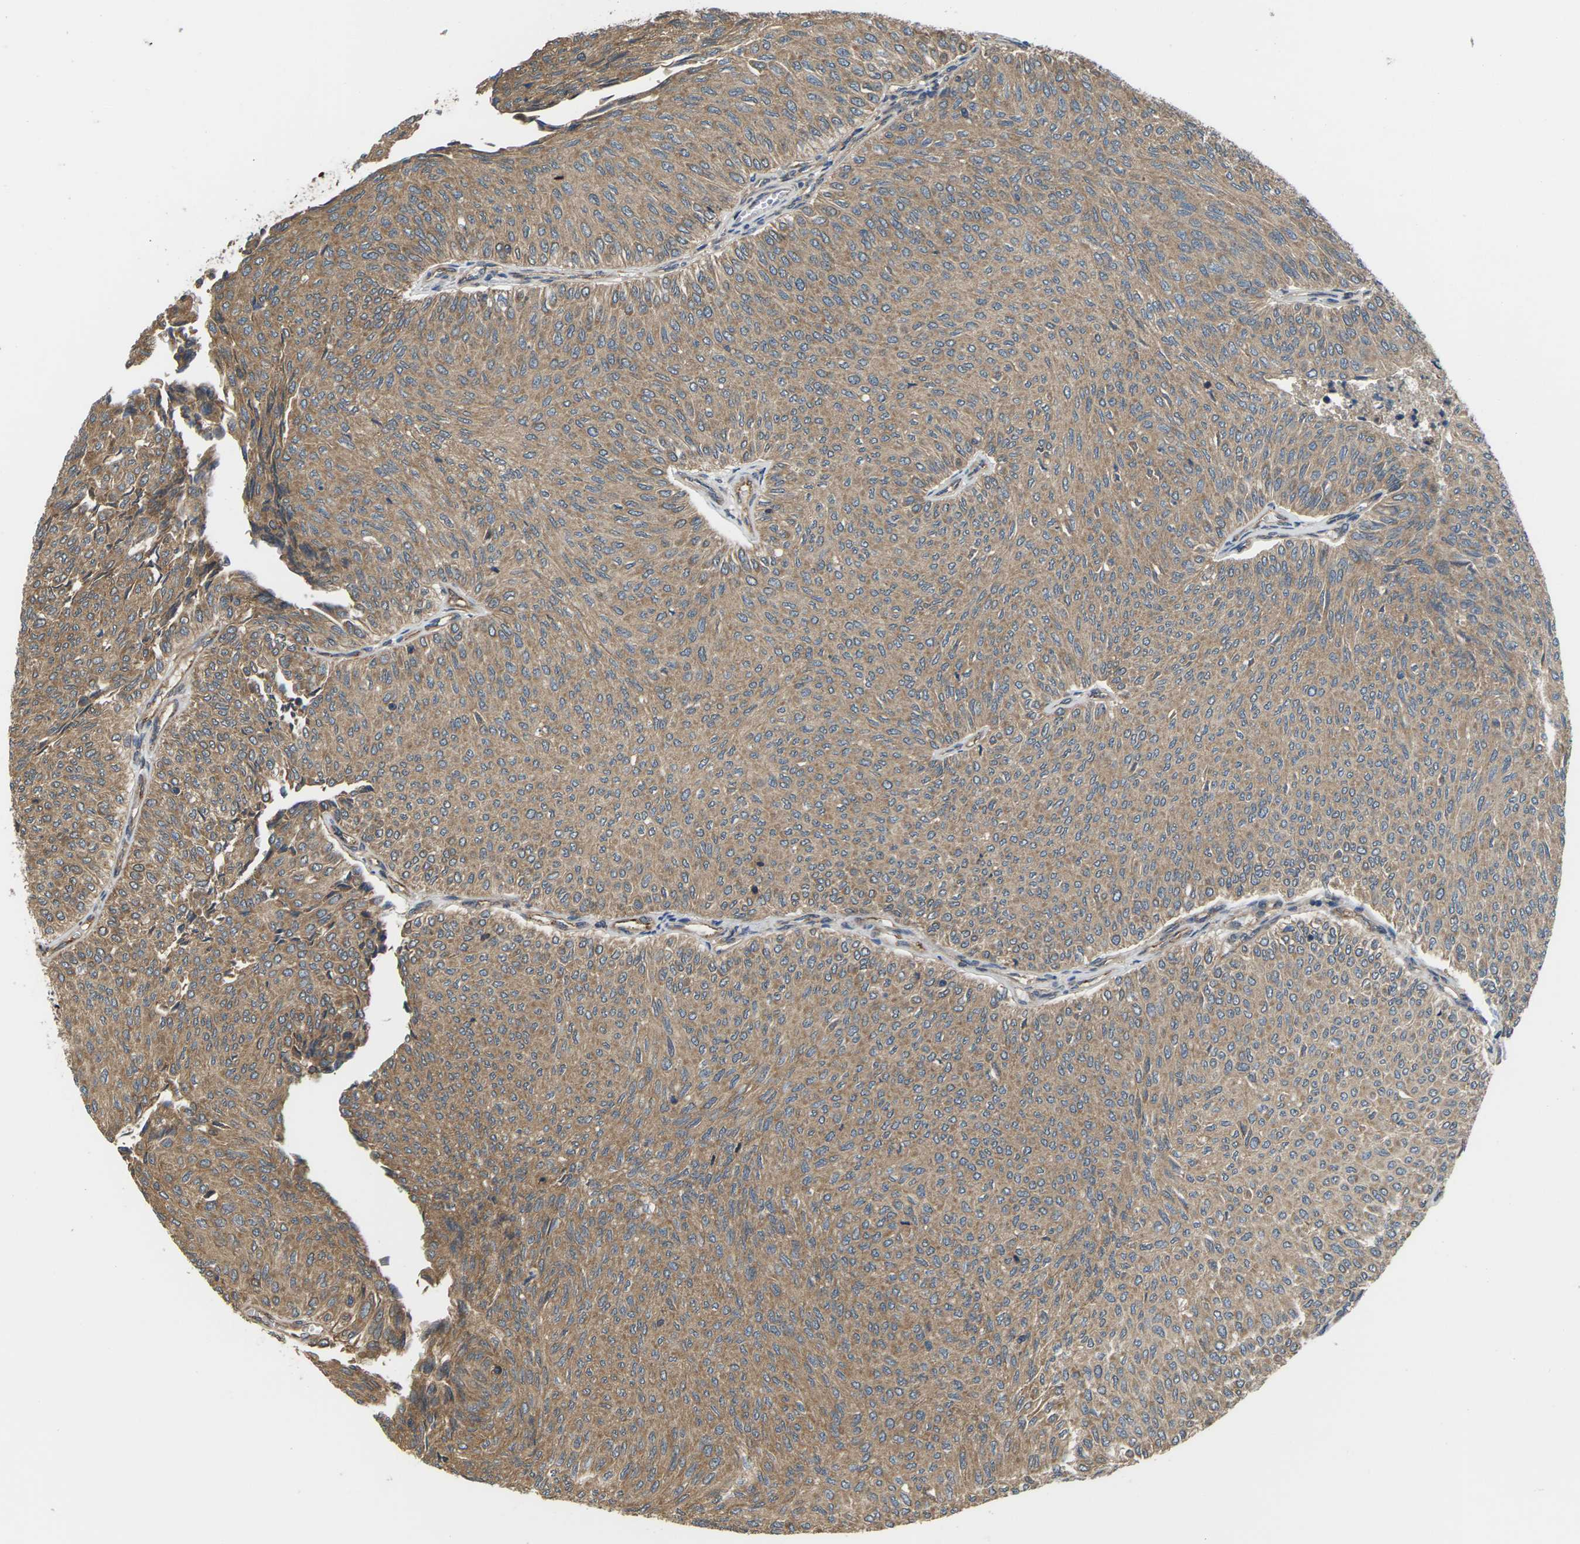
{"staining": {"intensity": "moderate", "quantity": ">75%", "location": "cytoplasmic/membranous"}, "tissue": "urothelial cancer", "cell_type": "Tumor cells", "image_type": "cancer", "snomed": [{"axis": "morphology", "description": "Urothelial carcinoma, Low grade"}, {"axis": "topography", "description": "Urinary bladder"}], "caption": "A high-resolution micrograph shows immunohistochemistry (IHC) staining of urothelial cancer, which exhibits moderate cytoplasmic/membranous staining in about >75% of tumor cells.", "gene": "NRAS", "patient": {"sex": "male", "age": 78}}